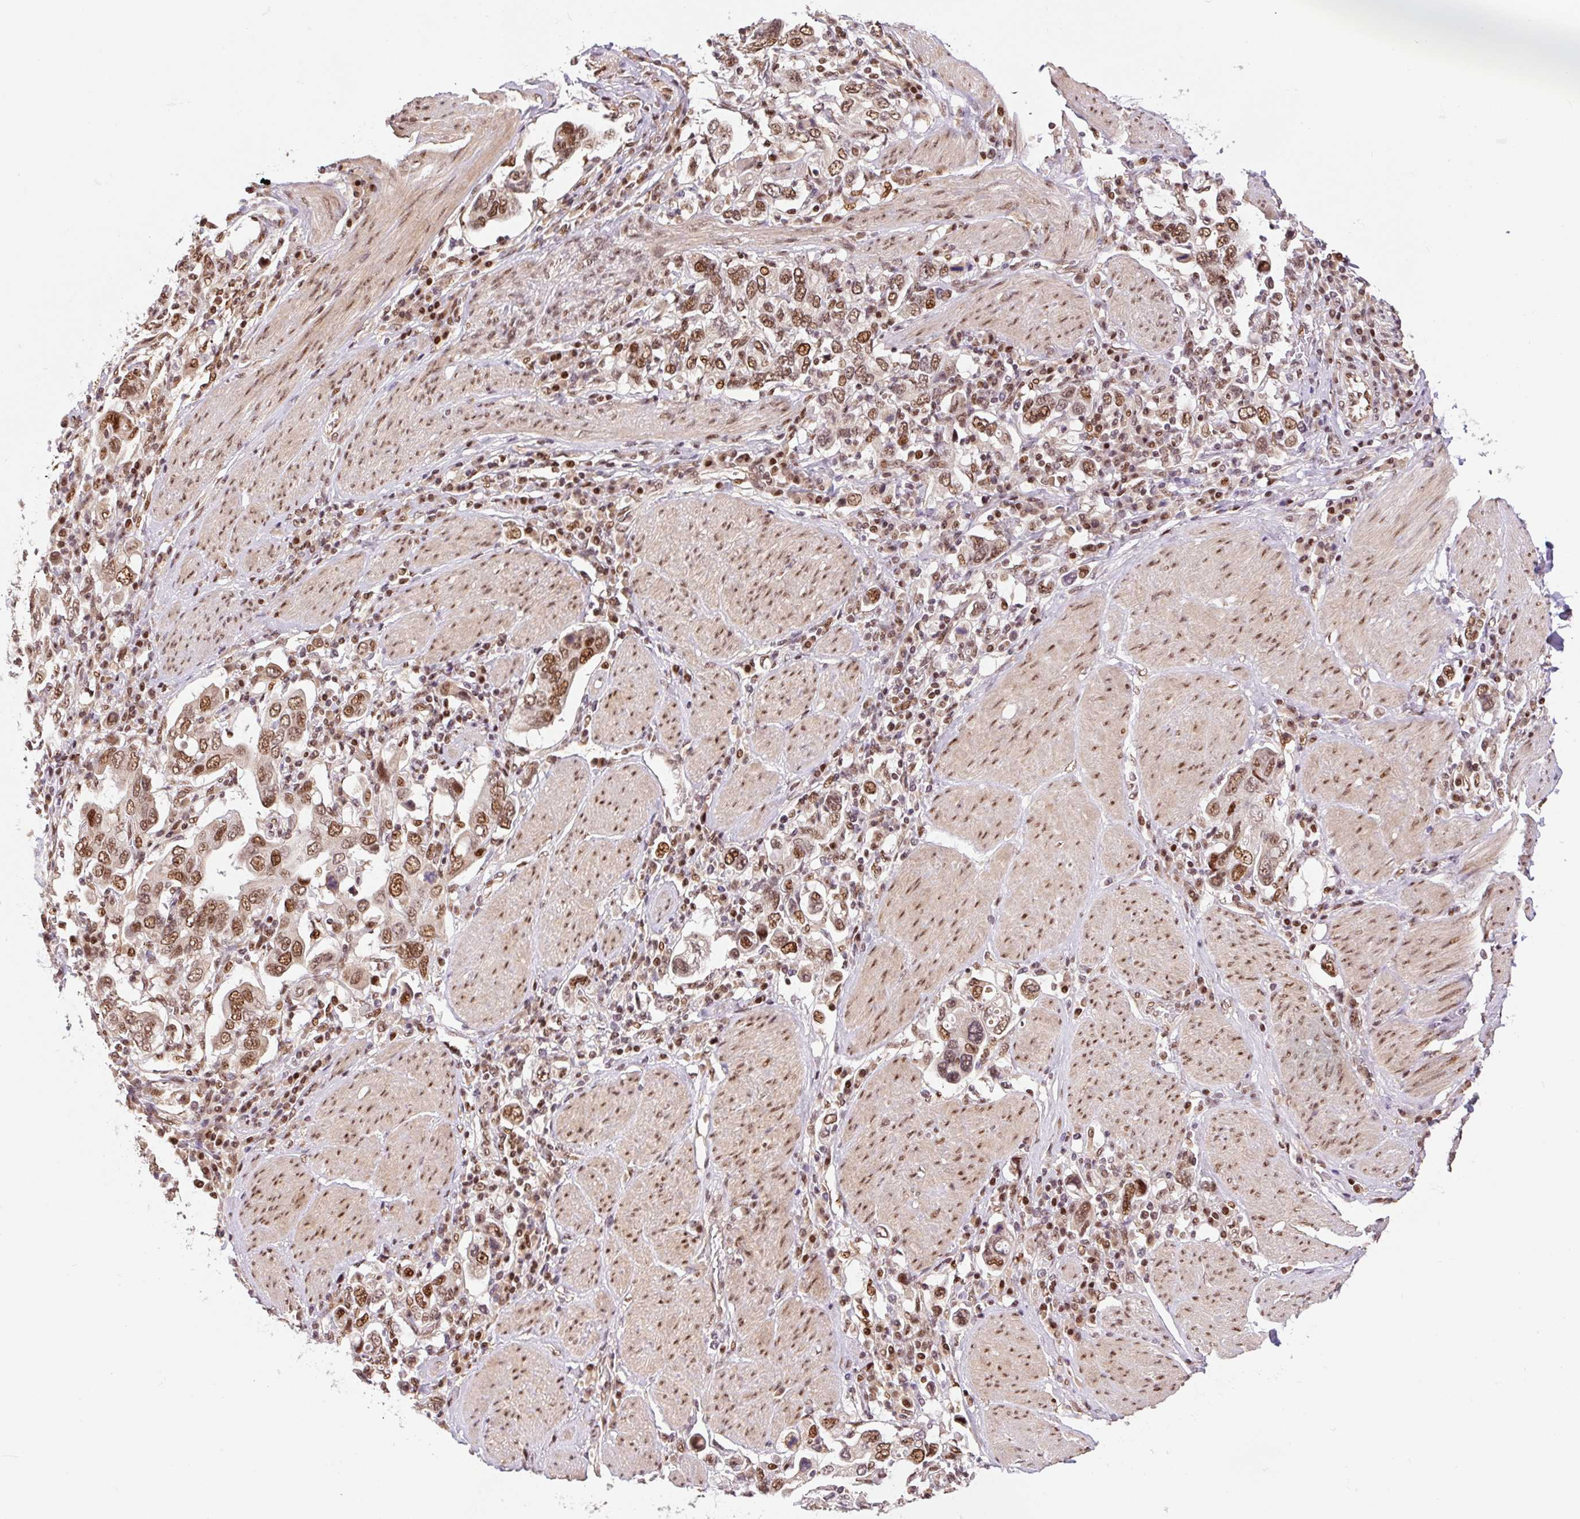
{"staining": {"intensity": "moderate", "quantity": "25%-75%", "location": "nuclear"}, "tissue": "stomach cancer", "cell_type": "Tumor cells", "image_type": "cancer", "snomed": [{"axis": "morphology", "description": "Adenocarcinoma, NOS"}, {"axis": "topography", "description": "Stomach, upper"}], "caption": "Immunohistochemical staining of human stomach cancer (adenocarcinoma) shows medium levels of moderate nuclear staining in about 25%-75% of tumor cells.", "gene": "INTS8", "patient": {"sex": "male", "age": 62}}